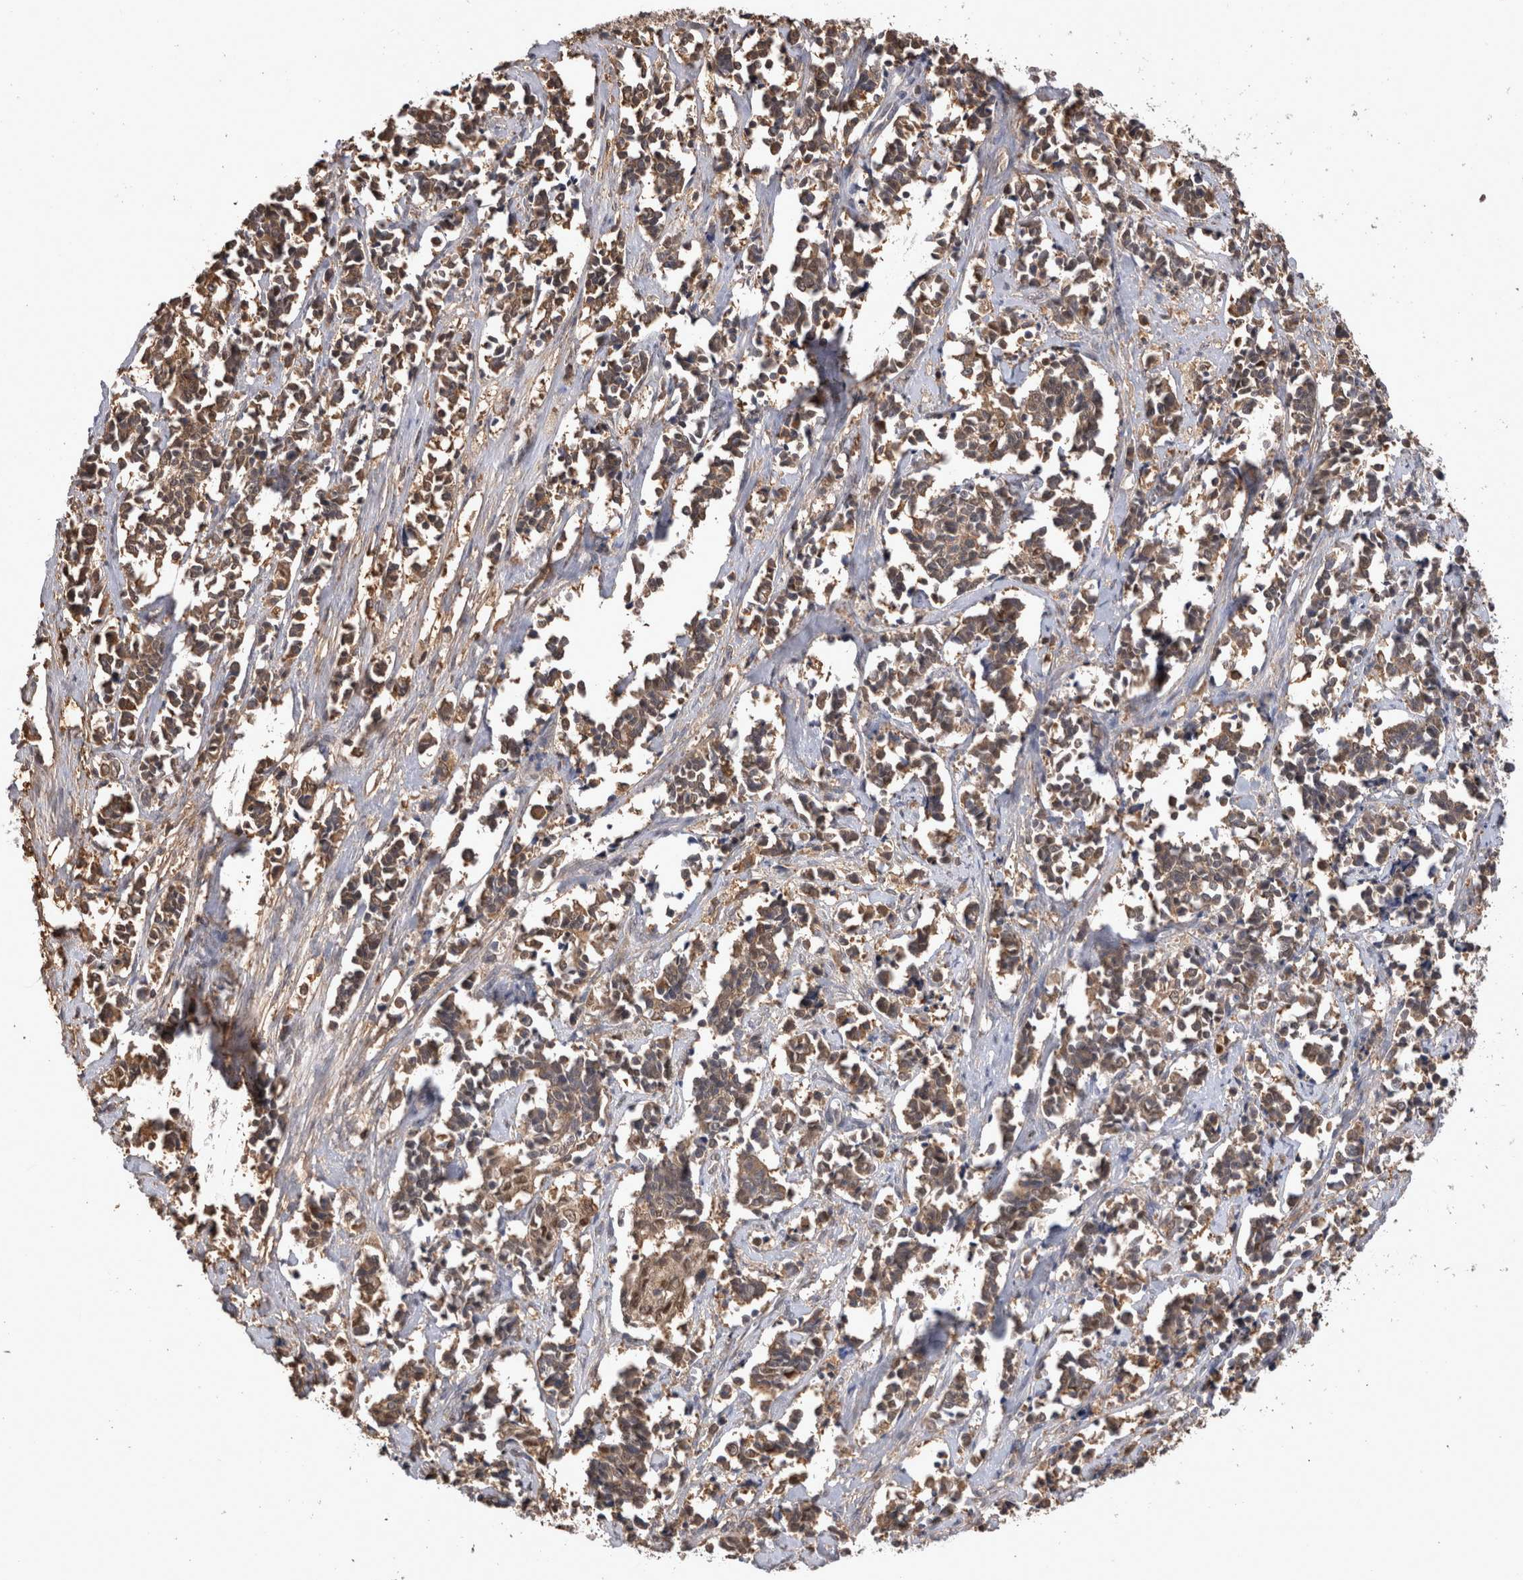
{"staining": {"intensity": "weak", "quantity": ">75%", "location": "cytoplasmic/membranous"}, "tissue": "cervical cancer", "cell_type": "Tumor cells", "image_type": "cancer", "snomed": [{"axis": "morphology", "description": "Squamous cell carcinoma, NOS"}, {"axis": "topography", "description": "Cervix"}], "caption": "The immunohistochemical stain shows weak cytoplasmic/membranous staining in tumor cells of cervical squamous cell carcinoma tissue.", "gene": "PREP", "patient": {"sex": "female", "age": 35}}